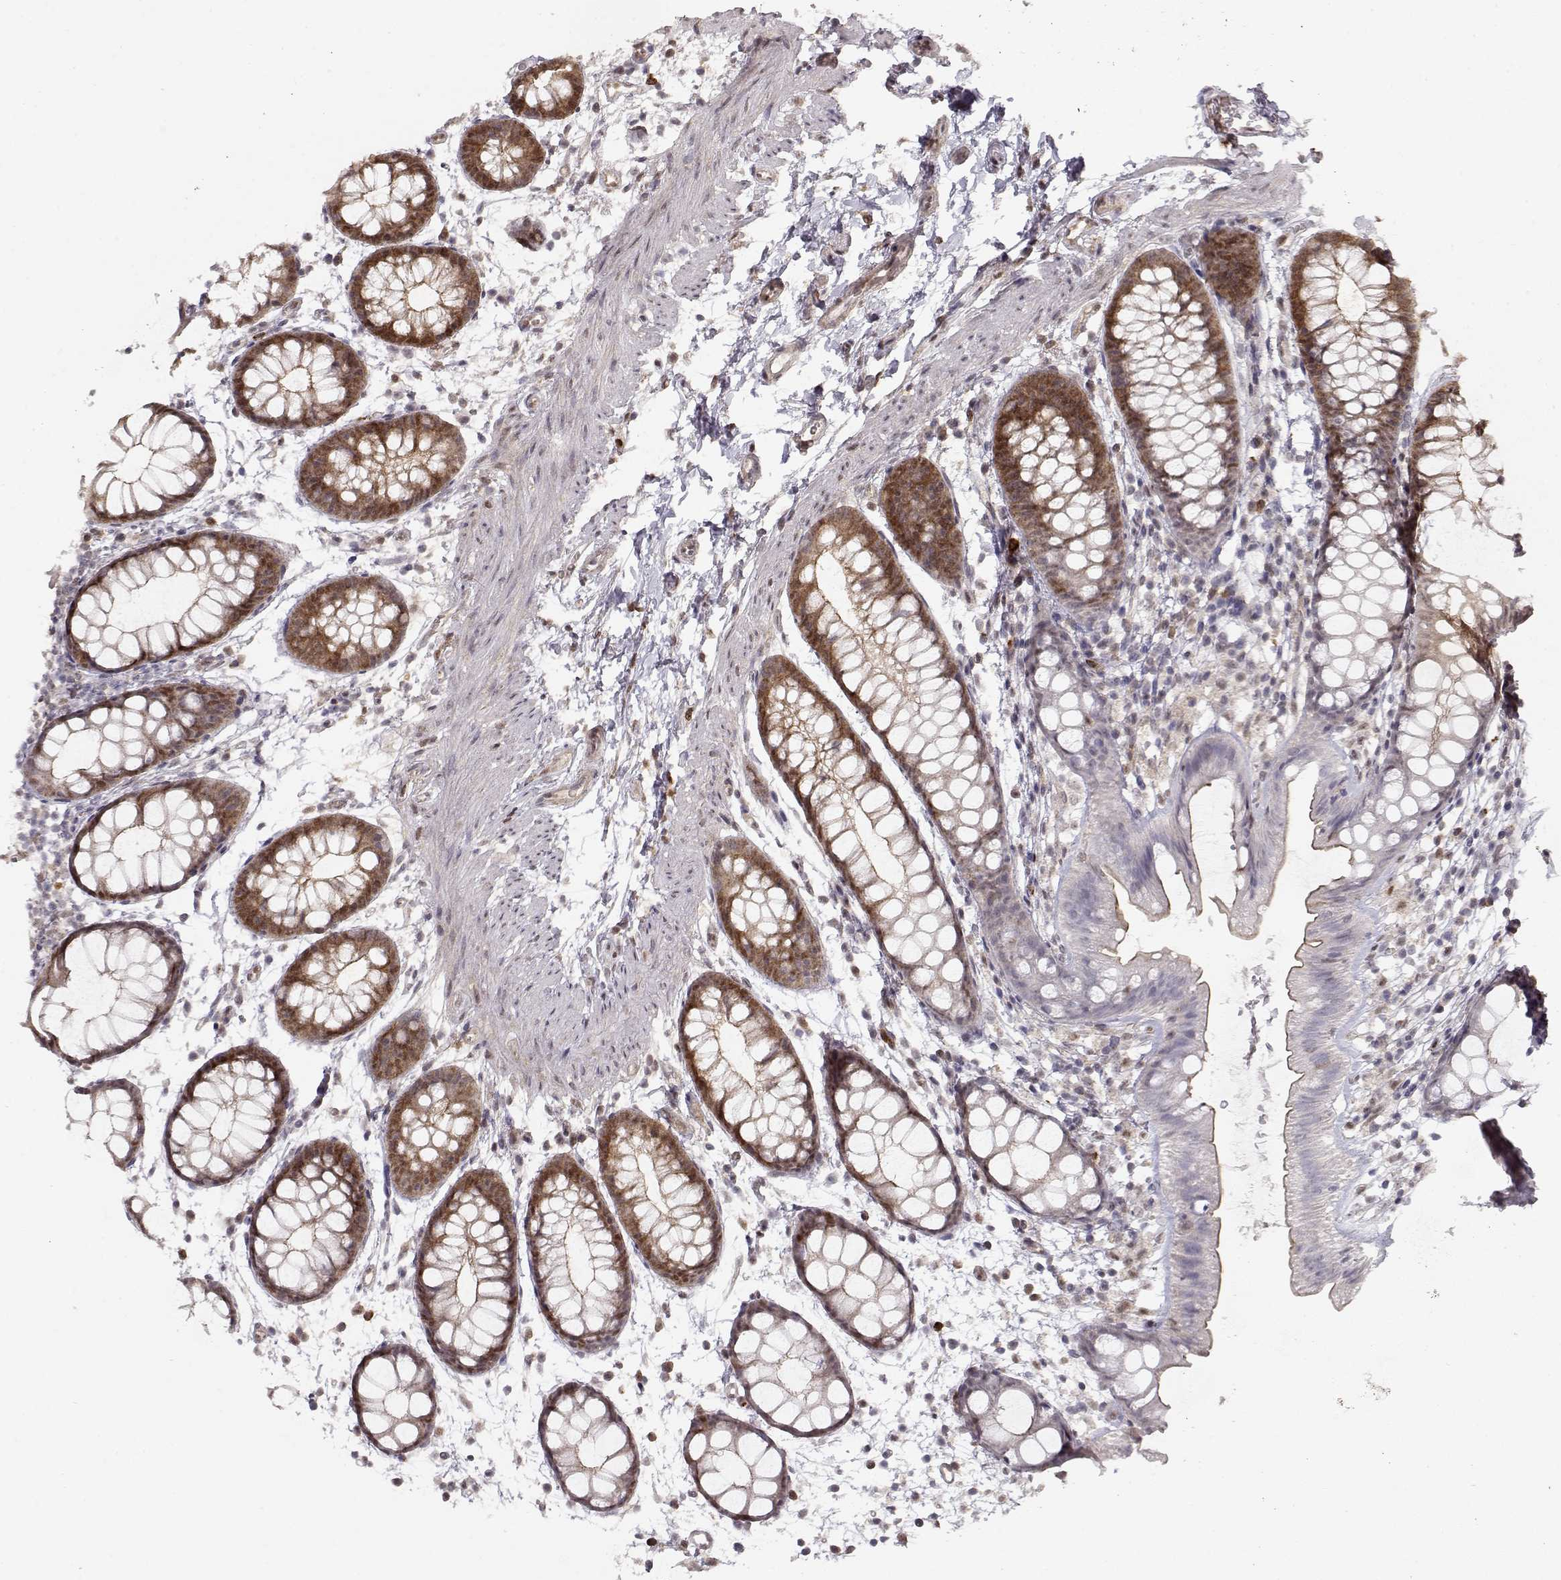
{"staining": {"intensity": "moderate", "quantity": "25%-75%", "location": "cytoplasmic/membranous"}, "tissue": "rectum", "cell_type": "Glandular cells", "image_type": "normal", "snomed": [{"axis": "morphology", "description": "Normal tissue, NOS"}, {"axis": "topography", "description": "Rectum"}], "caption": "A histopathology image of human rectum stained for a protein demonstrates moderate cytoplasmic/membranous brown staining in glandular cells. The staining was performed using DAB to visualize the protein expression in brown, while the nuclei were stained in blue with hematoxylin (Magnification: 20x).", "gene": "CDK4", "patient": {"sex": "male", "age": 57}}